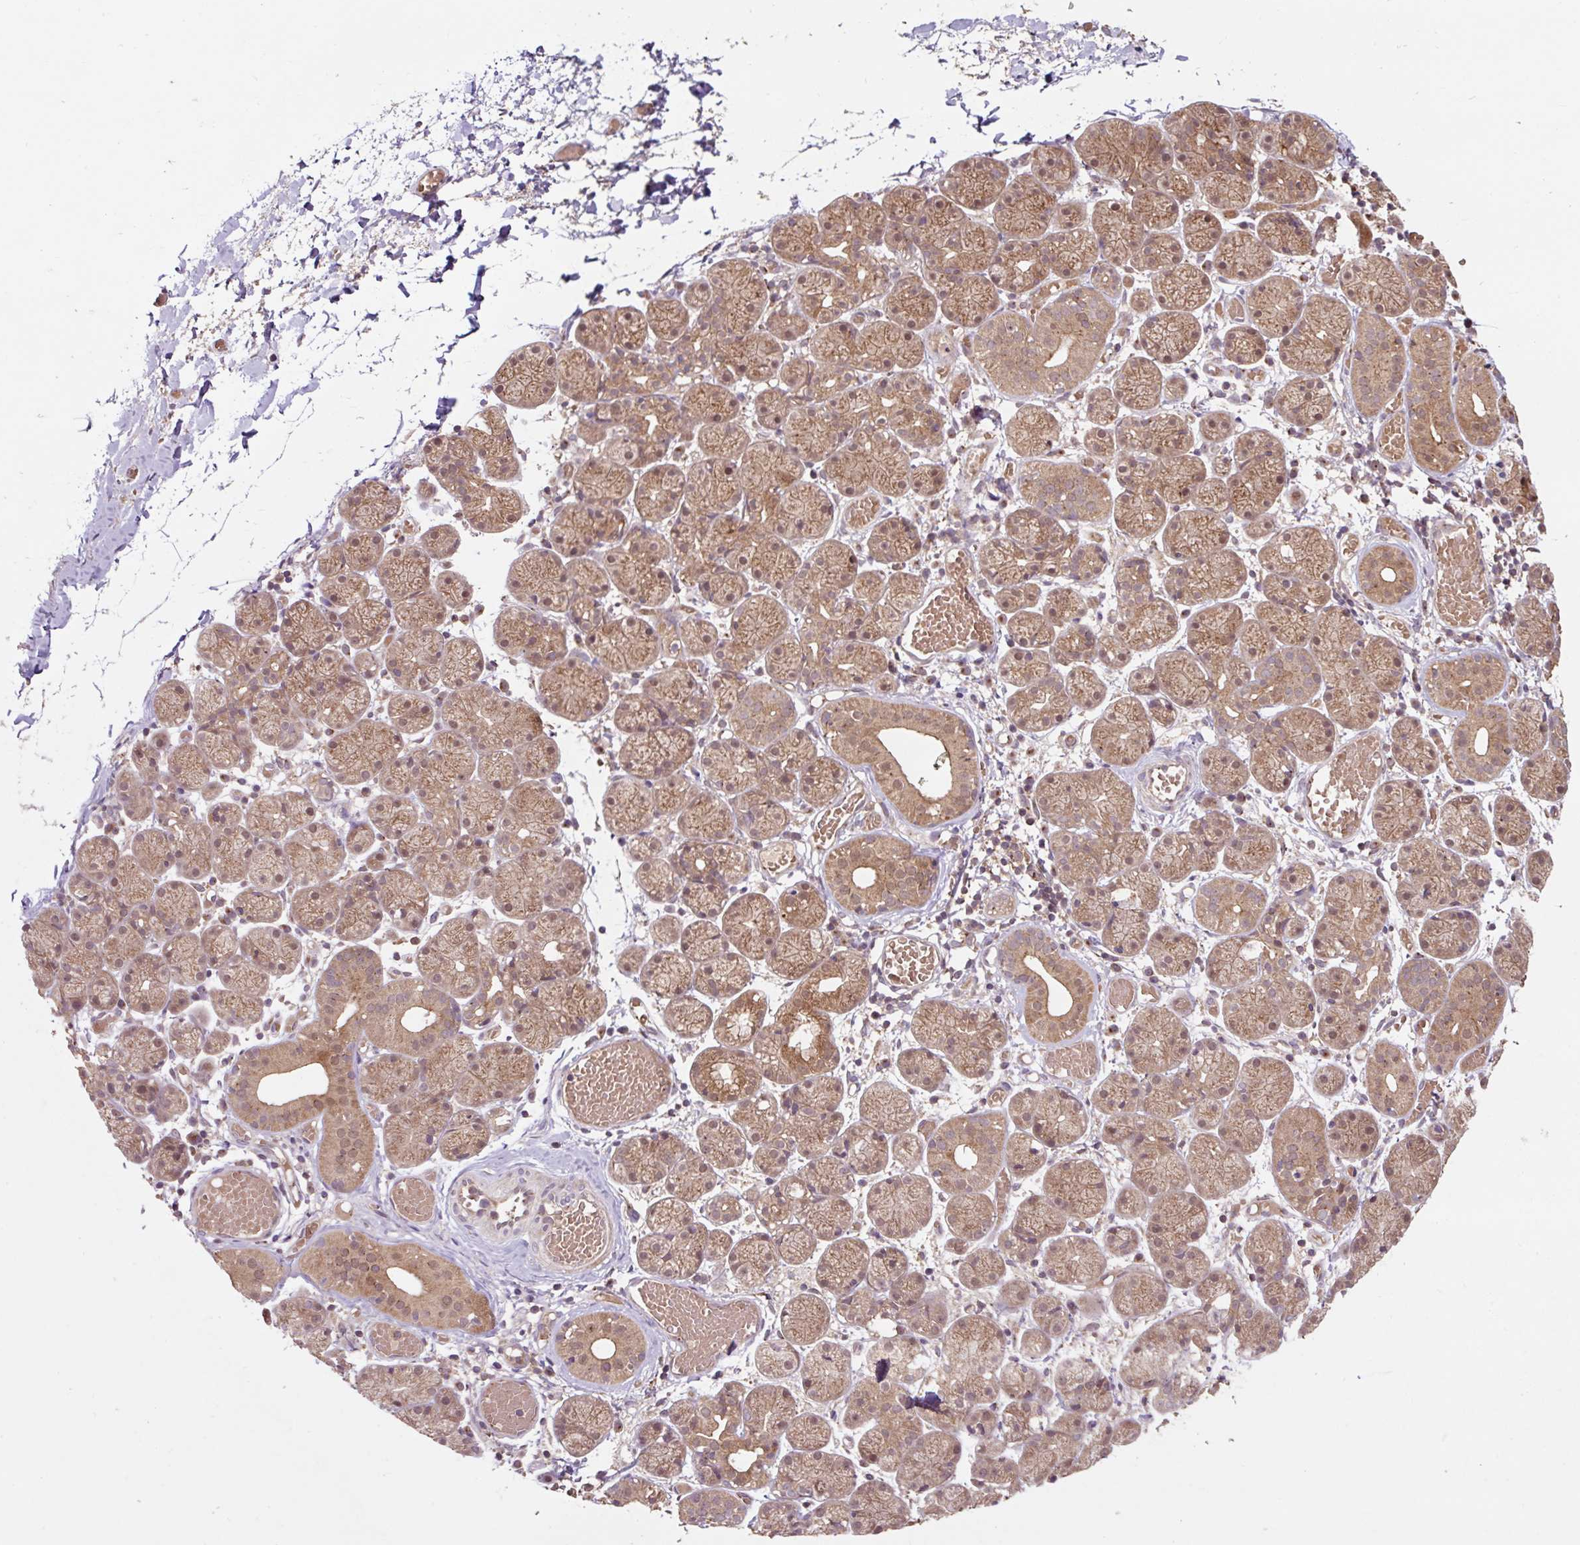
{"staining": {"intensity": "moderate", "quantity": "25%-75%", "location": "cytoplasmic/membranous,nuclear"}, "tissue": "salivary gland", "cell_type": "Glandular cells", "image_type": "normal", "snomed": [{"axis": "morphology", "description": "Normal tissue, NOS"}, {"axis": "topography", "description": "Salivary gland"}], "caption": "Immunohistochemistry (IHC) photomicrograph of unremarkable human salivary gland stained for a protein (brown), which demonstrates medium levels of moderate cytoplasmic/membranous,nuclear positivity in approximately 25%-75% of glandular cells.", "gene": "MMS19", "patient": {"sex": "female", "age": 24}}